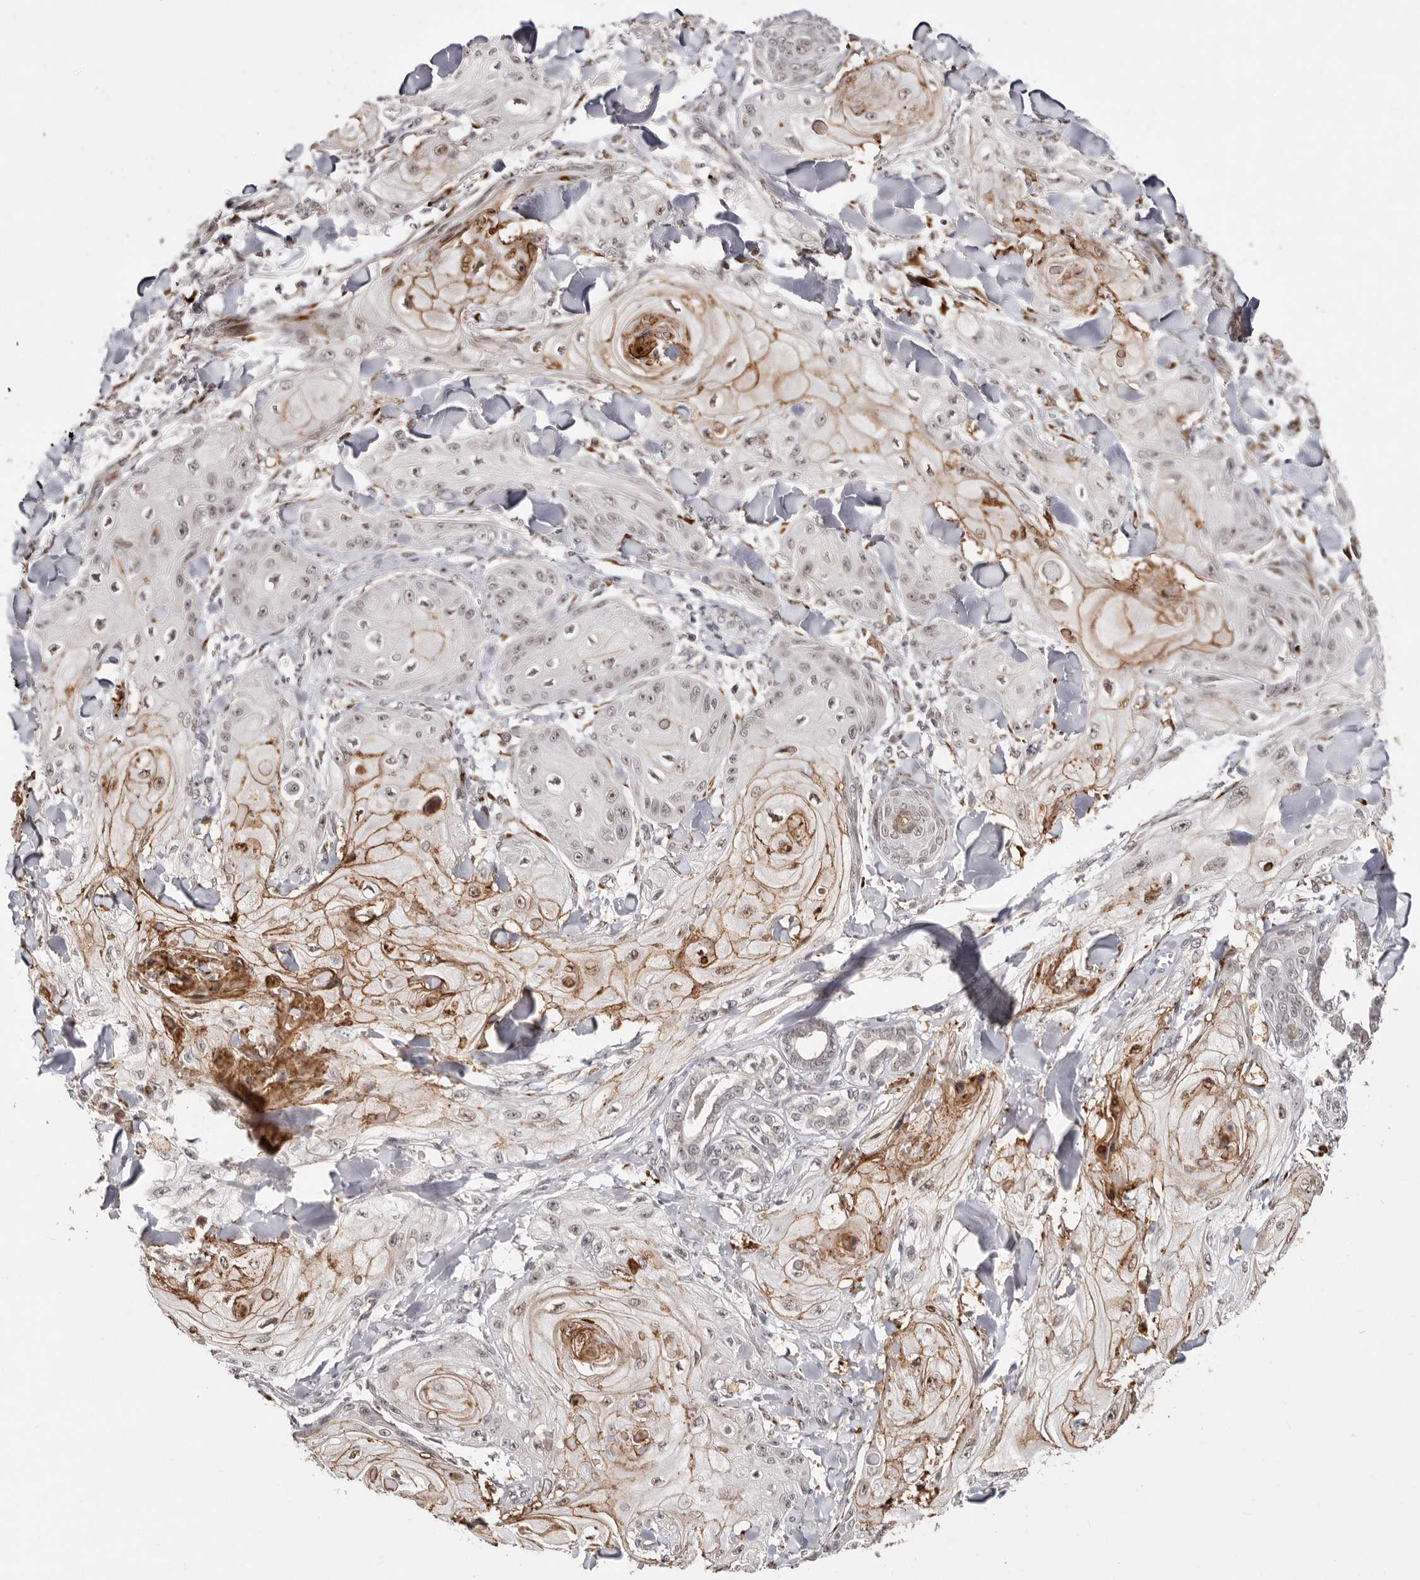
{"staining": {"intensity": "moderate", "quantity": "<25%", "location": "cytoplasmic/membranous,nuclear"}, "tissue": "skin cancer", "cell_type": "Tumor cells", "image_type": "cancer", "snomed": [{"axis": "morphology", "description": "Squamous cell carcinoma, NOS"}, {"axis": "topography", "description": "Skin"}], "caption": "Skin cancer (squamous cell carcinoma) tissue reveals moderate cytoplasmic/membranous and nuclear staining in approximately <25% of tumor cells, visualized by immunohistochemistry.", "gene": "SRCAP", "patient": {"sex": "male", "age": 74}}